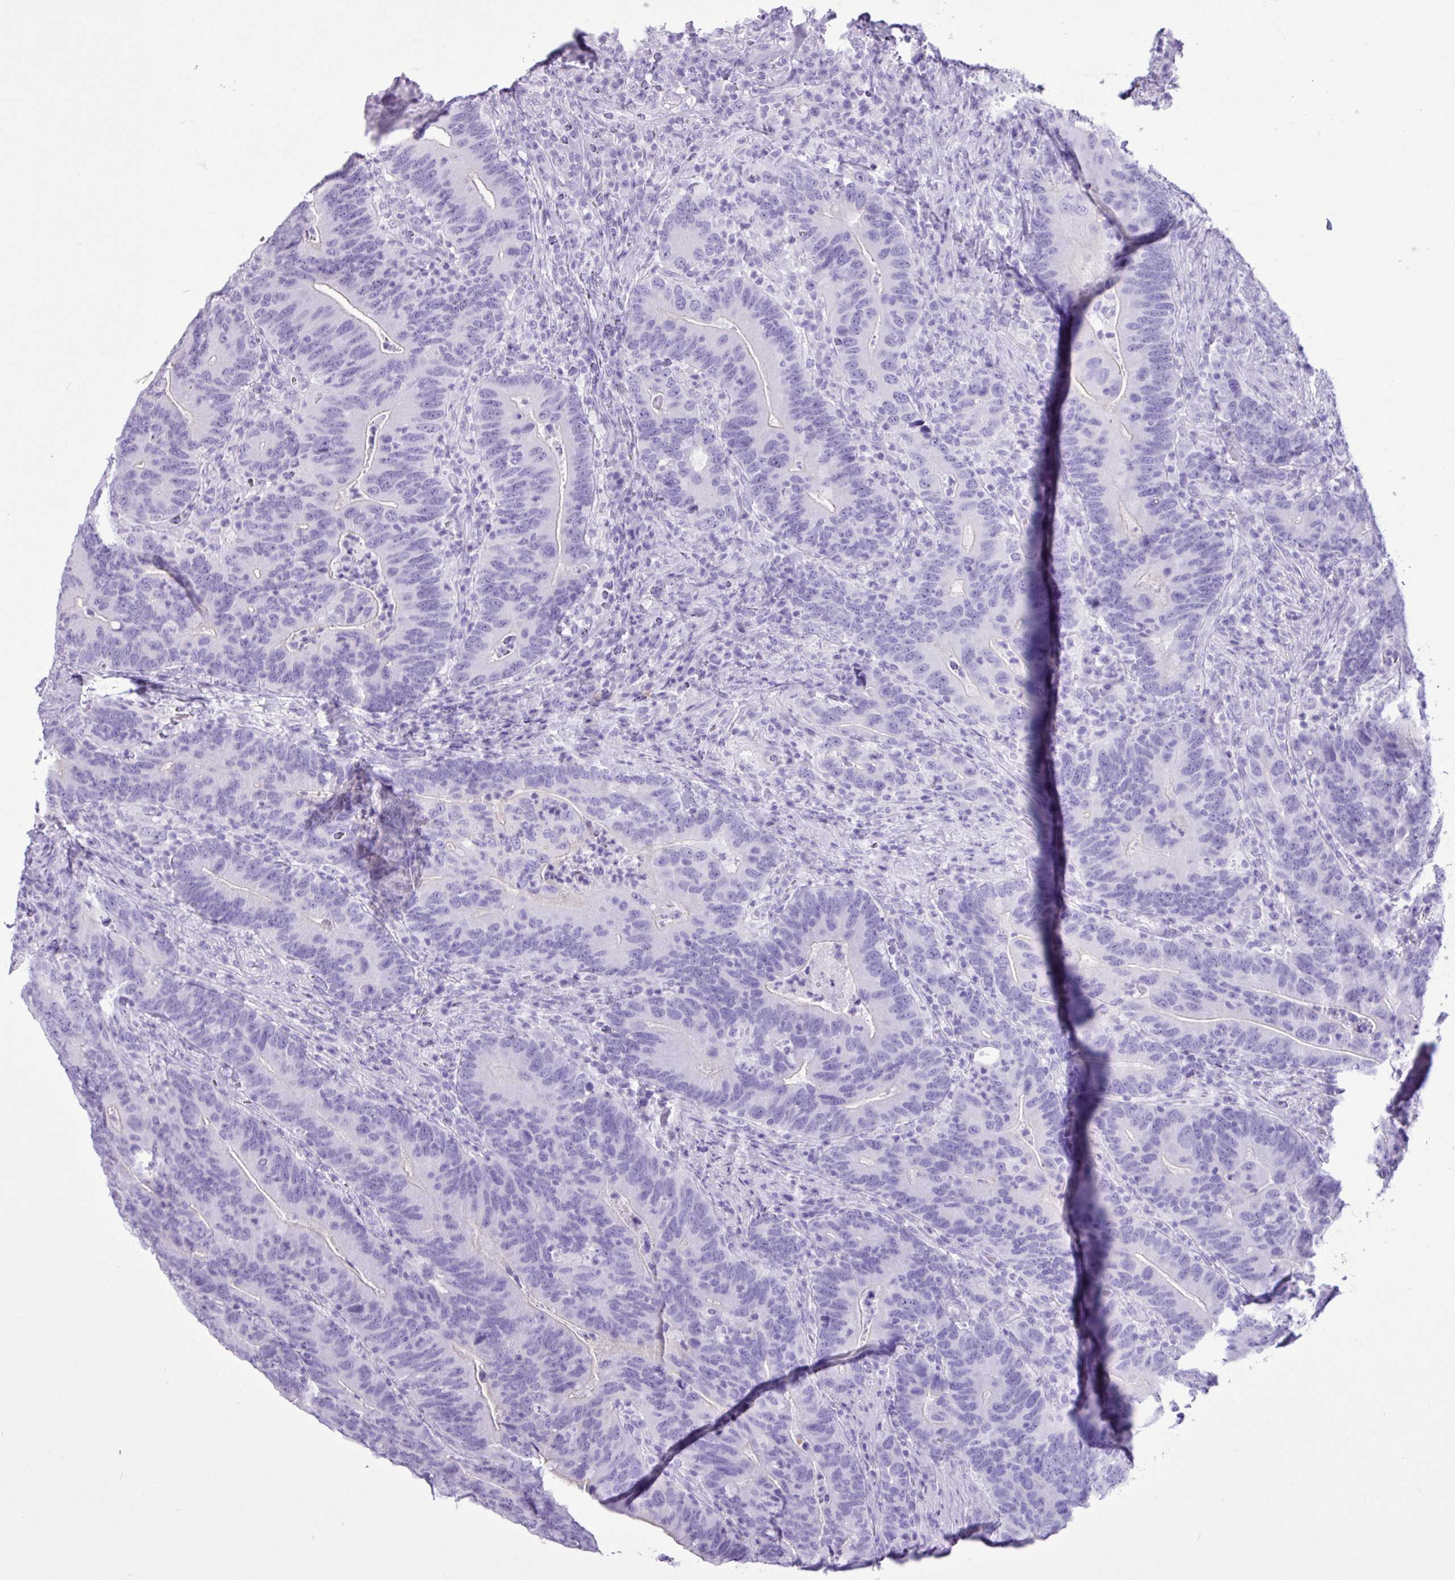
{"staining": {"intensity": "negative", "quantity": "none", "location": "none"}, "tissue": "colorectal cancer", "cell_type": "Tumor cells", "image_type": "cancer", "snomed": [{"axis": "morphology", "description": "Adenocarcinoma, NOS"}, {"axis": "topography", "description": "Colon"}], "caption": "Colorectal cancer (adenocarcinoma) stained for a protein using IHC exhibits no expression tumor cells.", "gene": "CKMT2", "patient": {"sex": "female", "age": 66}}